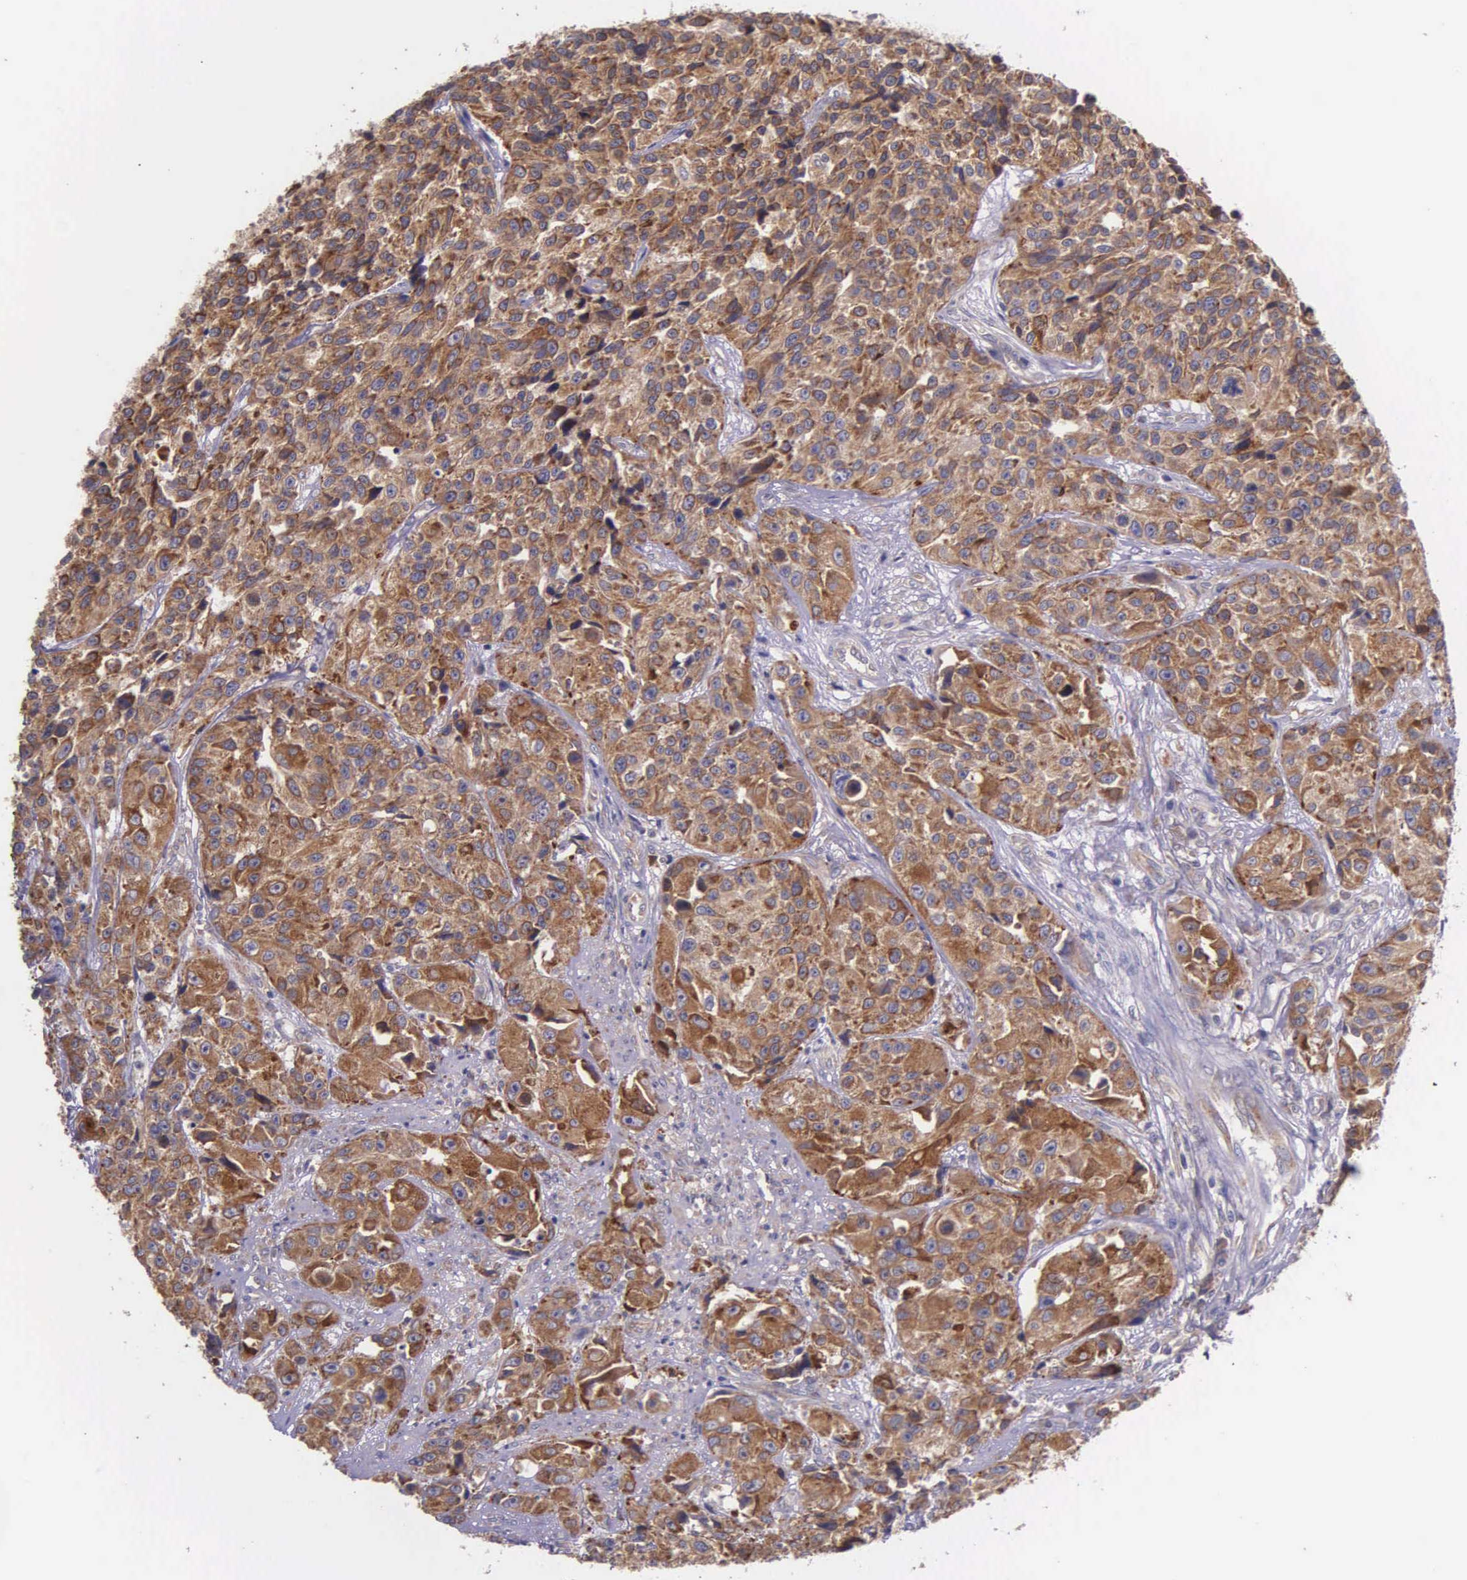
{"staining": {"intensity": "strong", "quantity": ">75%", "location": "cytoplasmic/membranous"}, "tissue": "urothelial cancer", "cell_type": "Tumor cells", "image_type": "cancer", "snomed": [{"axis": "morphology", "description": "Urothelial carcinoma, High grade"}, {"axis": "topography", "description": "Urinary bladder"}], "caption": "An image of urothelial cancer stained for a protein reveals strong cytoplasmic/membranous brown staining in tumor cells.", "gene": "NSDHL", "patient": {"sex": "female", "age": 81}}